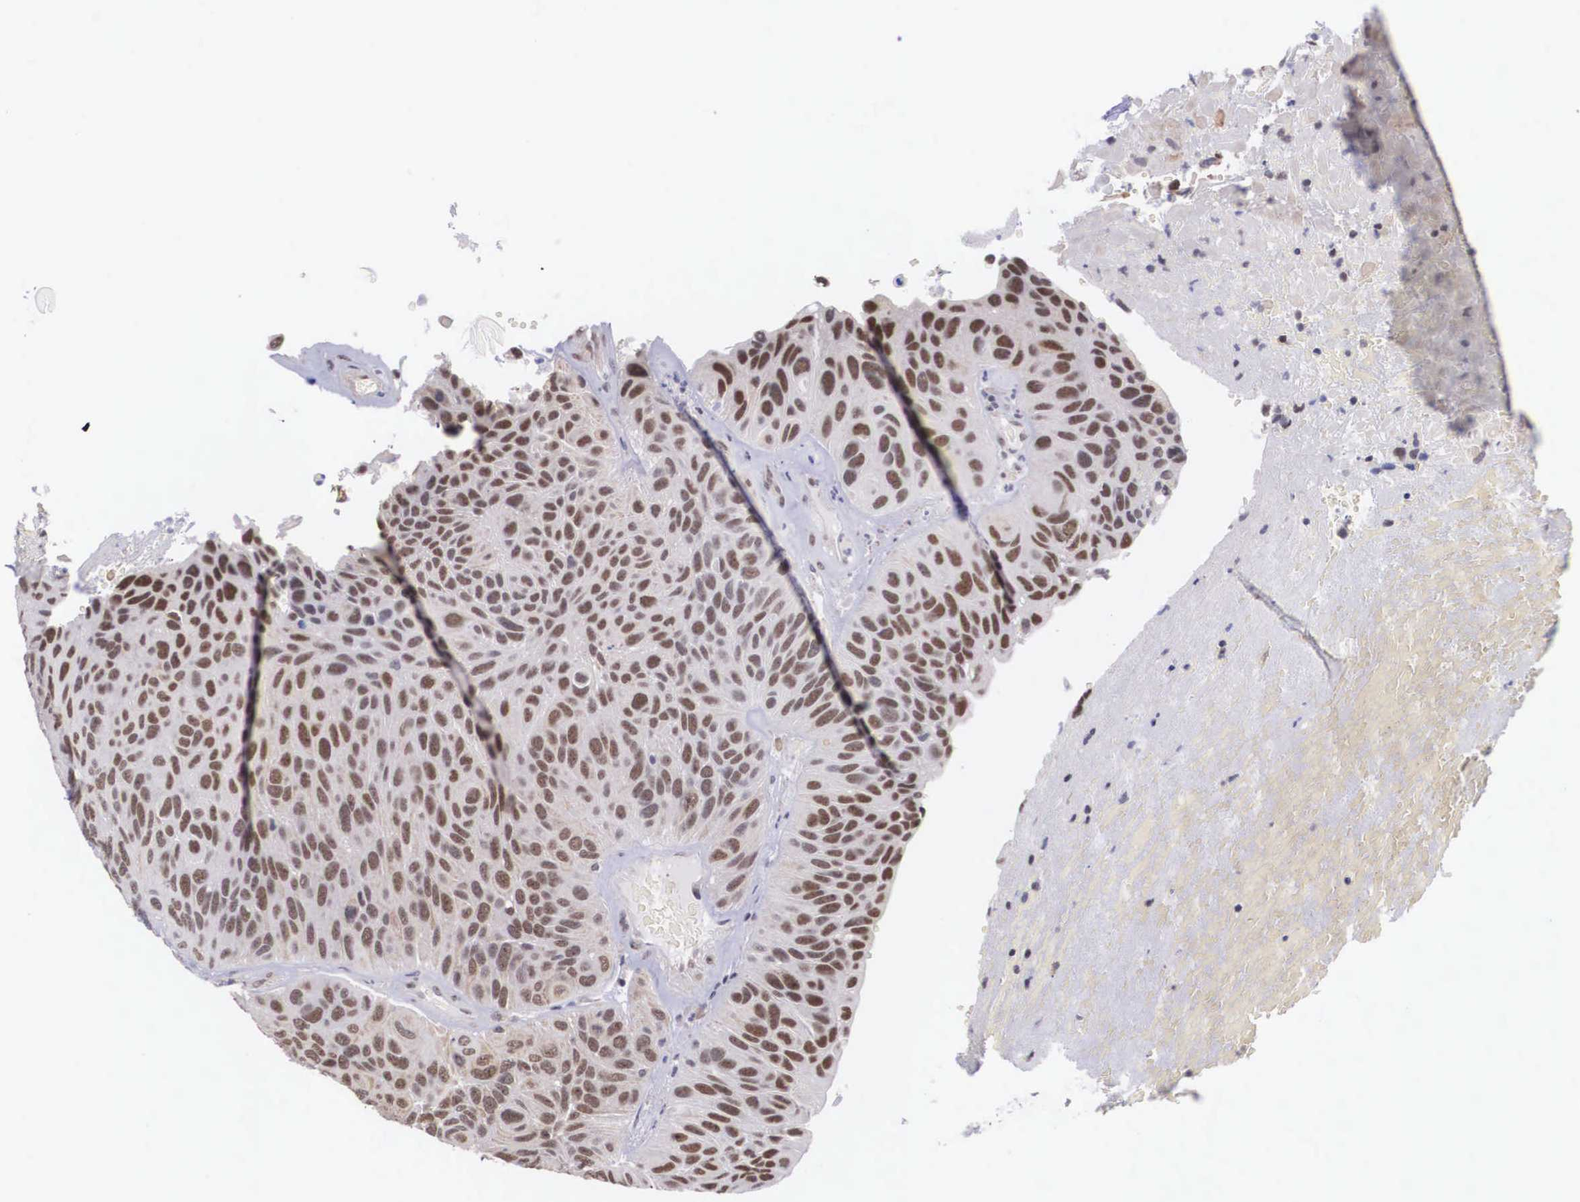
{"staining": {"intensity": "moderate", "quantity": ">75%", "location": "nuclear"}, "tissue": "urothelial cancer", "cell_type": "Tumor cells", "image_type": "cancer", "snomed": [{"axis": "morphology", "description": "Urothelial carcinoma, High grade"}, {"axis": "topography", "description": "Urinary bladder"}], "caption": "DAB (3,3'-diaminobenzidine) immunohistochemical staining of urothelial cancer exhibits moderate nuclear protein positivity in about >75% of tumor cells. (DAB (3,3'-diaminobenzidine) IHC with brightfield microscopy, high magnification).", "gene": "ZNF275", "patient": {"sex": "male", "age": 66}}